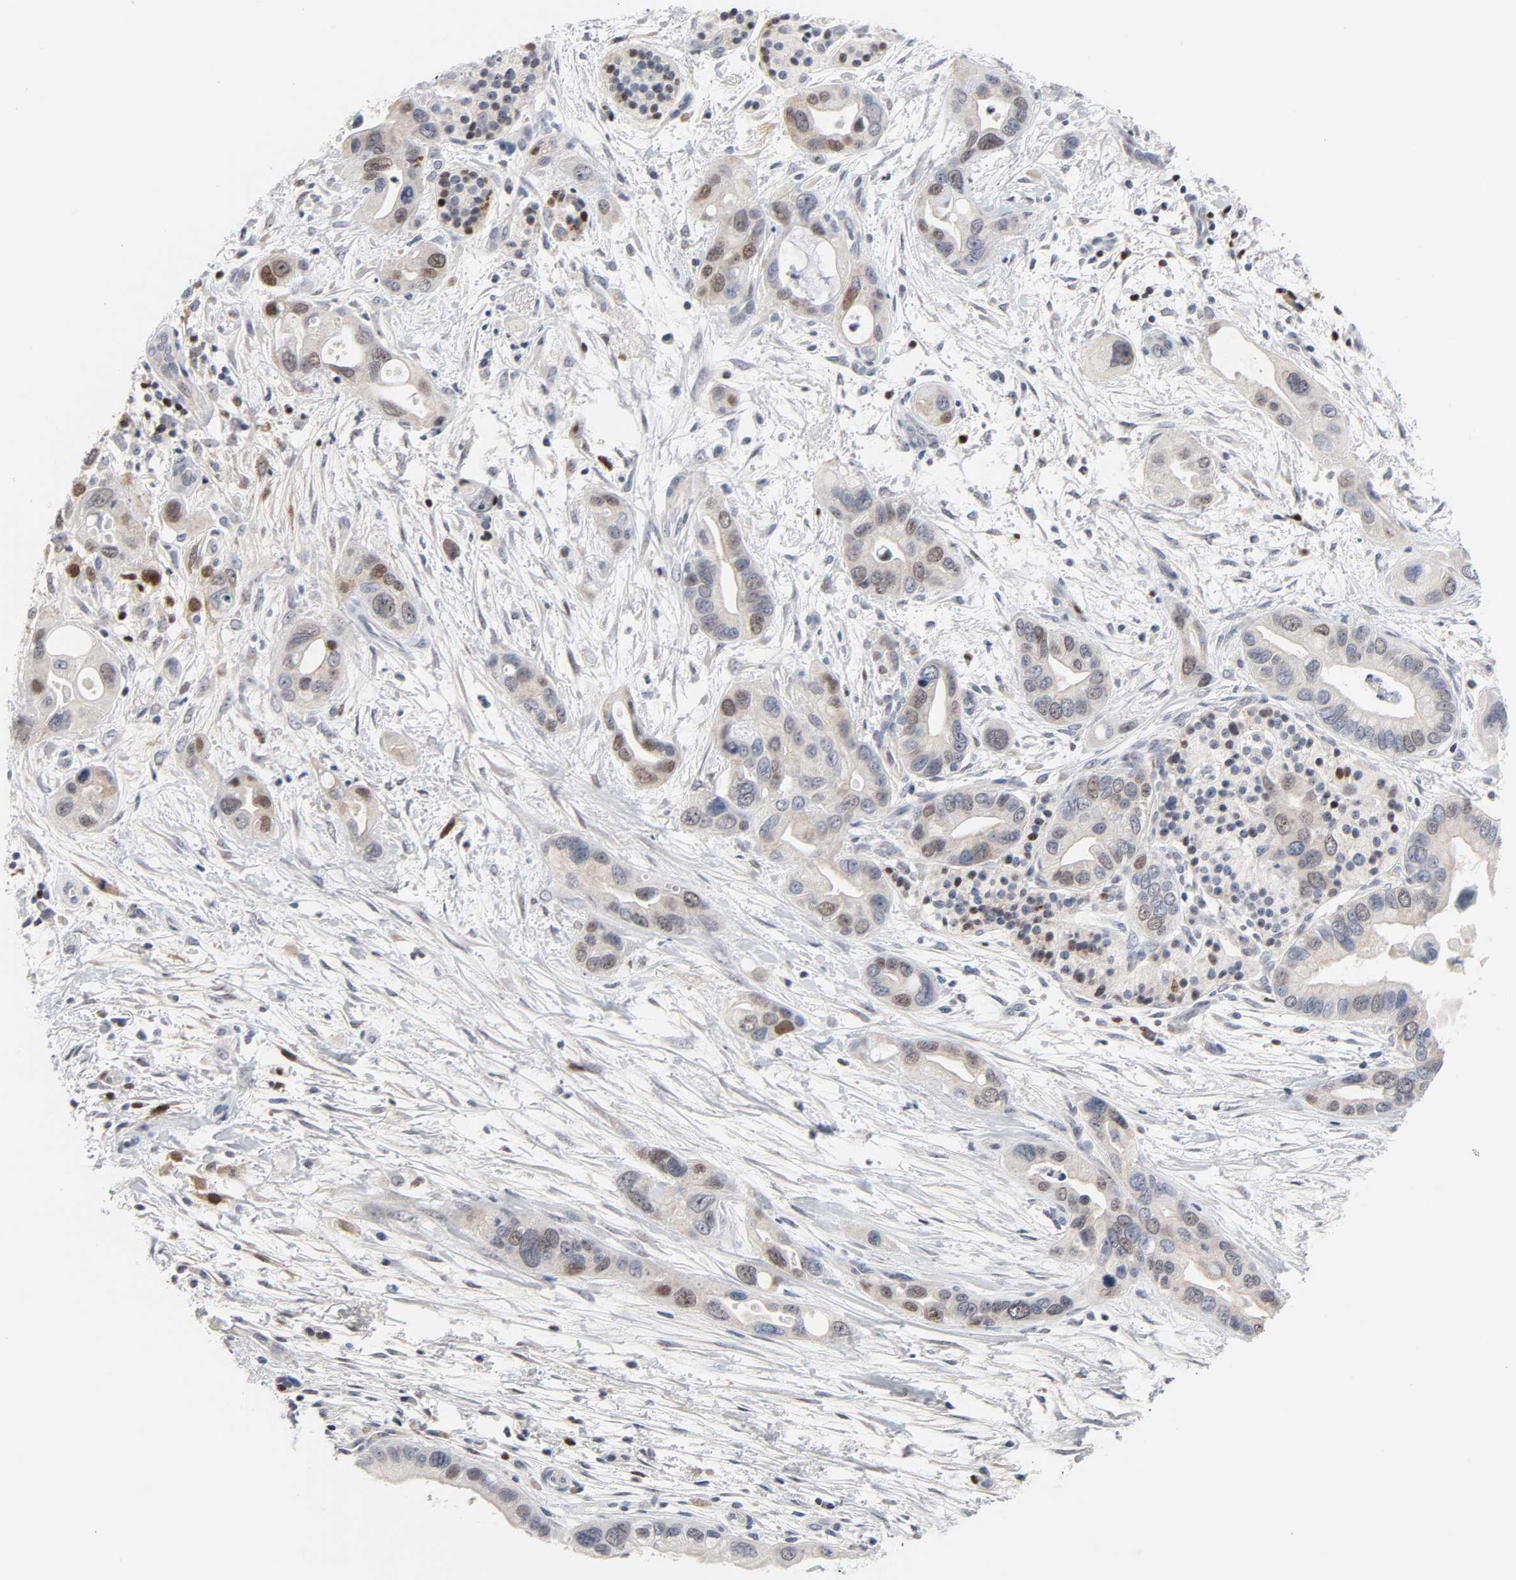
{"staining": {"intensity": "weak", "quantity": "25%-75%", "location": "nuclear"}, "tissue": "pancreatic cancer", "cell_type": "Tumor cells", "image_type": "cancer", "snomed": [{"axis": "morphology", "description": "Adenocarcinoma, NOS"}, {"axis": "topography", "description": "Pancreas"}], "caption": "A brown stain highlights weak nuclear positivity of a protein in human pancreatic cancer (adenocarcinoma) tumor cells.", "gene": "WEE1", "patient": {"sex": "female", "age": 77}}